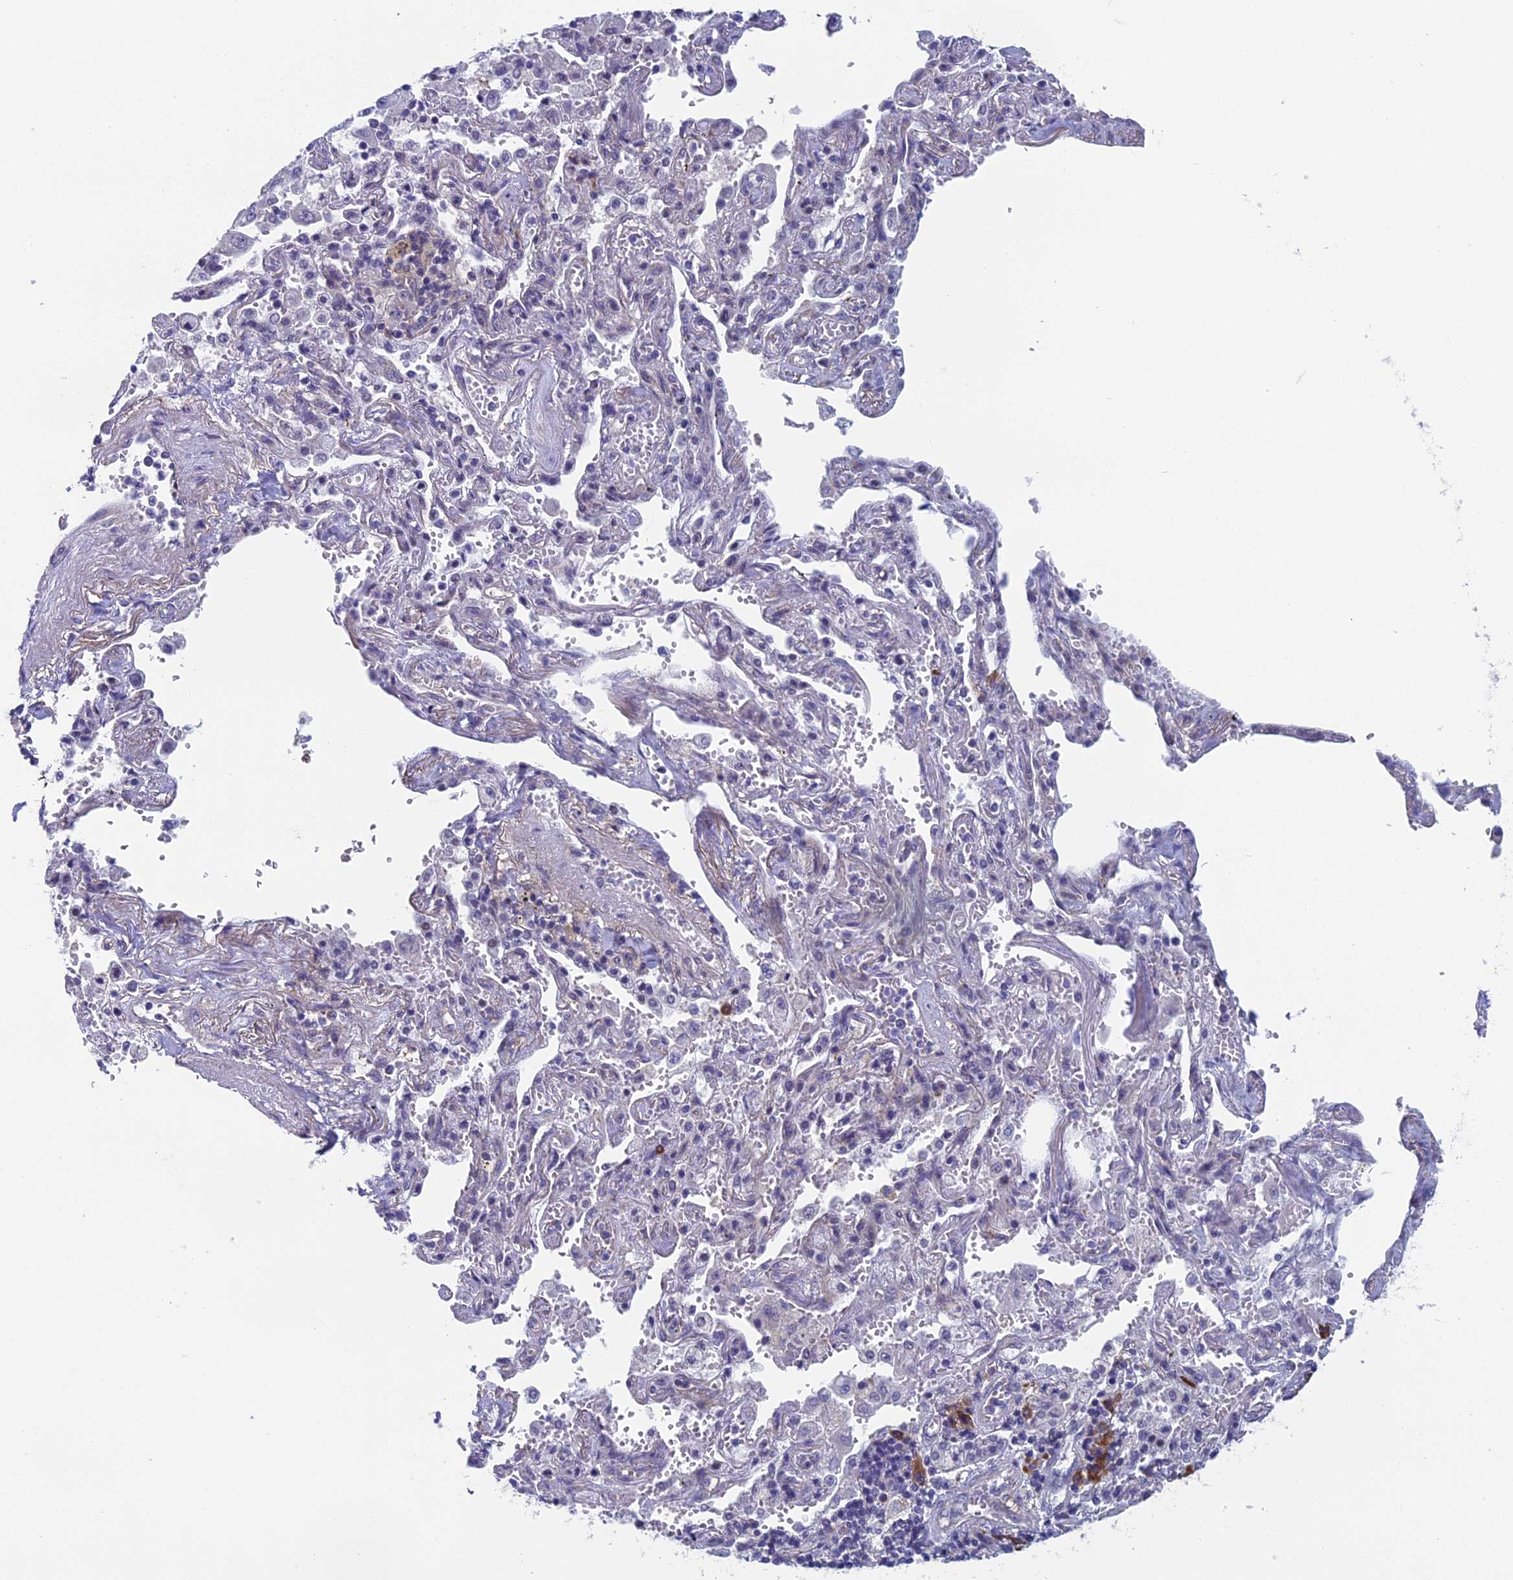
{"staining": {"intensity": "negative", "quantity": "none", "location": "none"}, "tissue": "lung cancer", "cell_type": "Tumor cells", "image_type": "cancer", "snomed": [{"axis": "morphology", "description": "Adenocarcinoma, NOS"}, {"axis": "topography", "description": "Lung"}], "caption": "Histopathology image shows no significant protein expression in tumor cells of lung cancer (adenocarcinoma).", "gene": "CNEP1R1", "patient": {"sex": "female", "age": 65}}